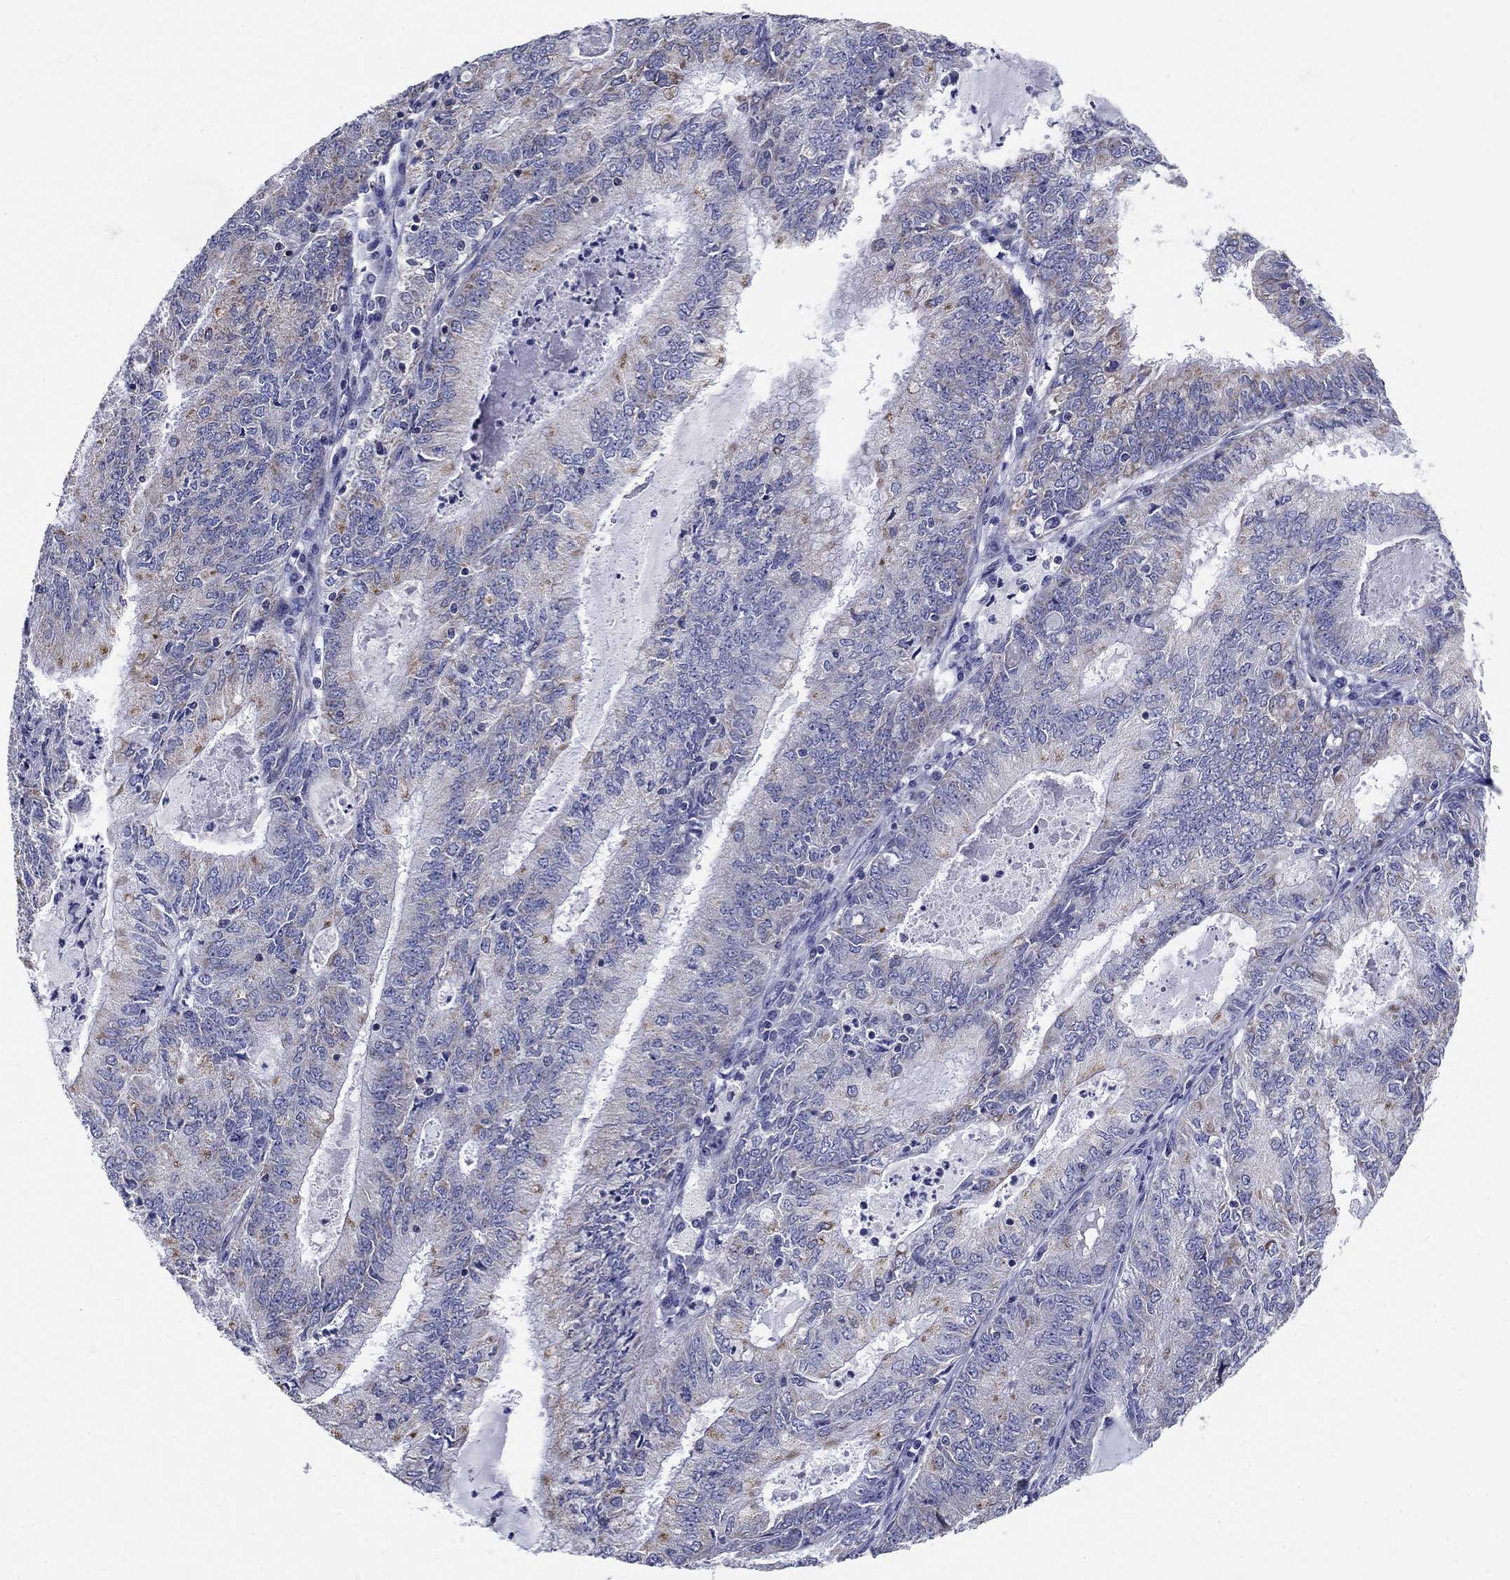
{"staining": {"intensity": "negative", "quantity": "none", "location": "none"}, "tissue": "endometrial cancer", "cell_type": "Tumor cells", "image_type": "cancer", "snomed": [{"axis": "morphology", "description": "Adenocarcinoma, NOS"}, {"axis": "topography", "description": "Endometrium"}], "caption": "Tumor cells are negative for brown protein staining in endometrial cancer.", "gene": "UPB1", "patient": {"sex": "female", "age": 57}}